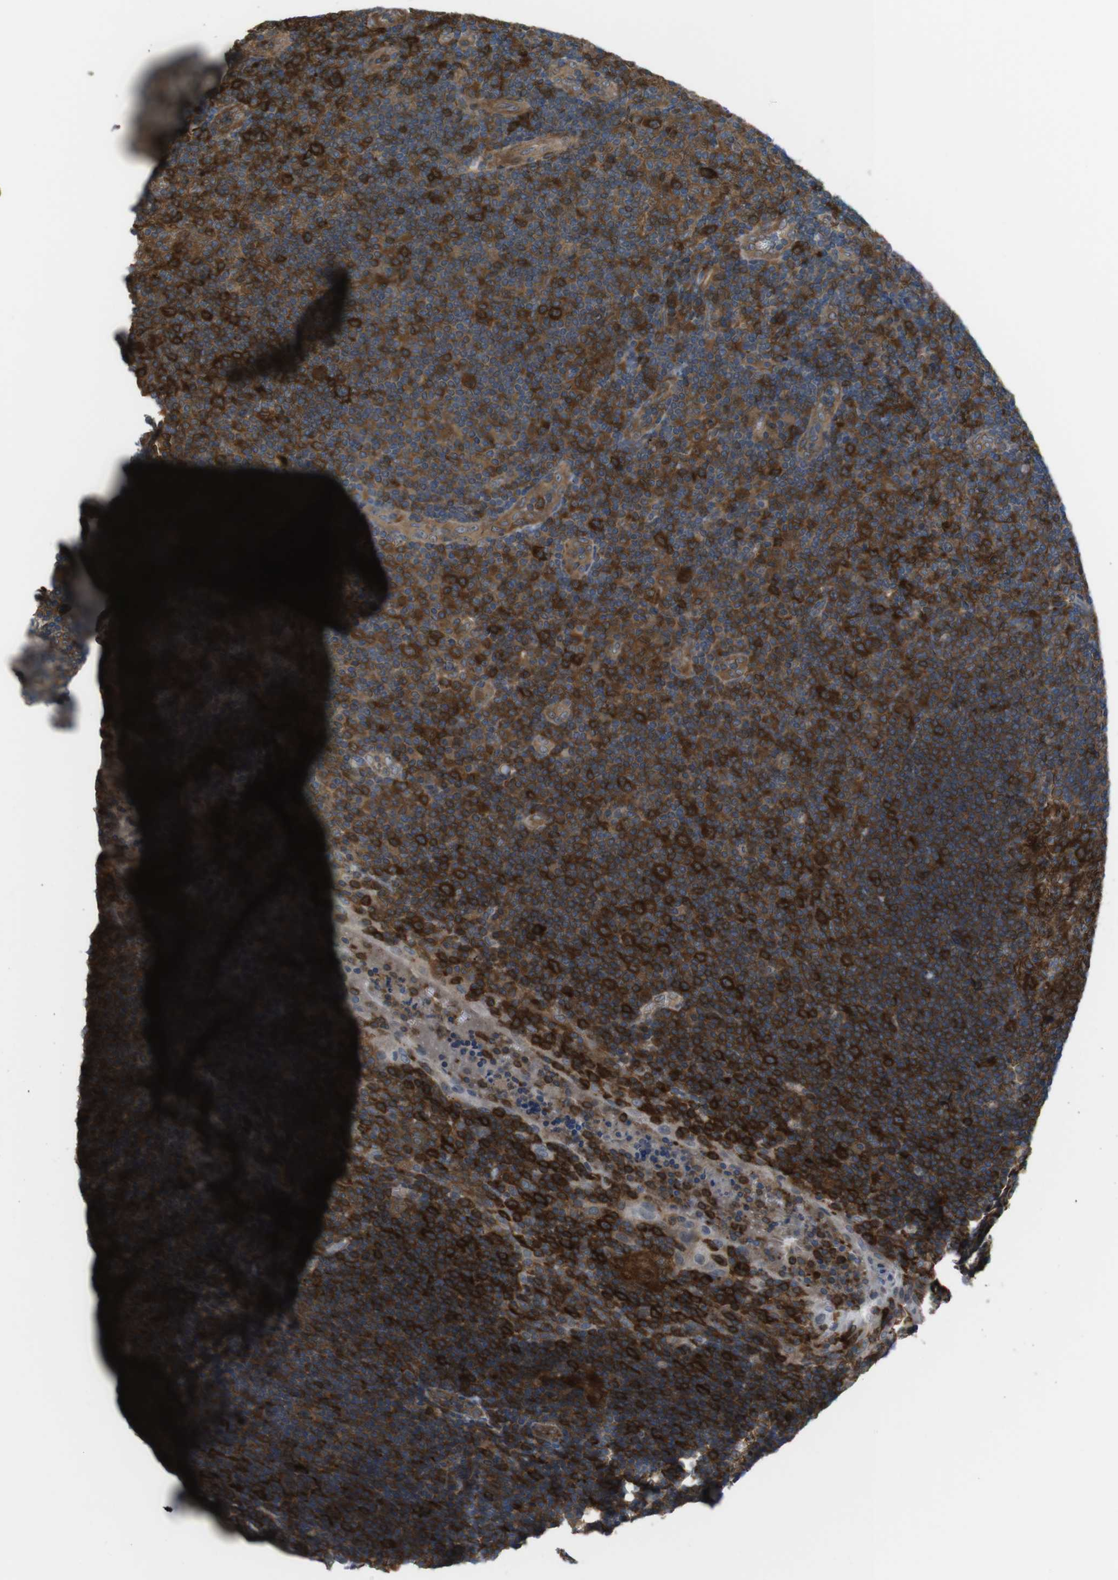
{"staining": {"intensity": "strong", "quantity": ">75%", "location": "cytoplasmic/membranous"}, "tissue": "tonsil", "cell_type": "Germinal center cells", "image_type": "normal", "snomed": [{"axis": "morphology", "description": "Normal tissue, NOS"}, {"axis": "topography", "description": "Tonsil"}], "caption": "High-magnification brightfield microscopy of unremarkable tonsil stained with DAB (3,3'-diaminobenzidine) (brown) and counterstained with hematoxylin (blue). germinal center cells exhibit strong cytoplasmic/membranous positivity is identified in about>75% of cells.", "gene": "MTHFD1L", "patient": {"sex": "male", "age": 37}}